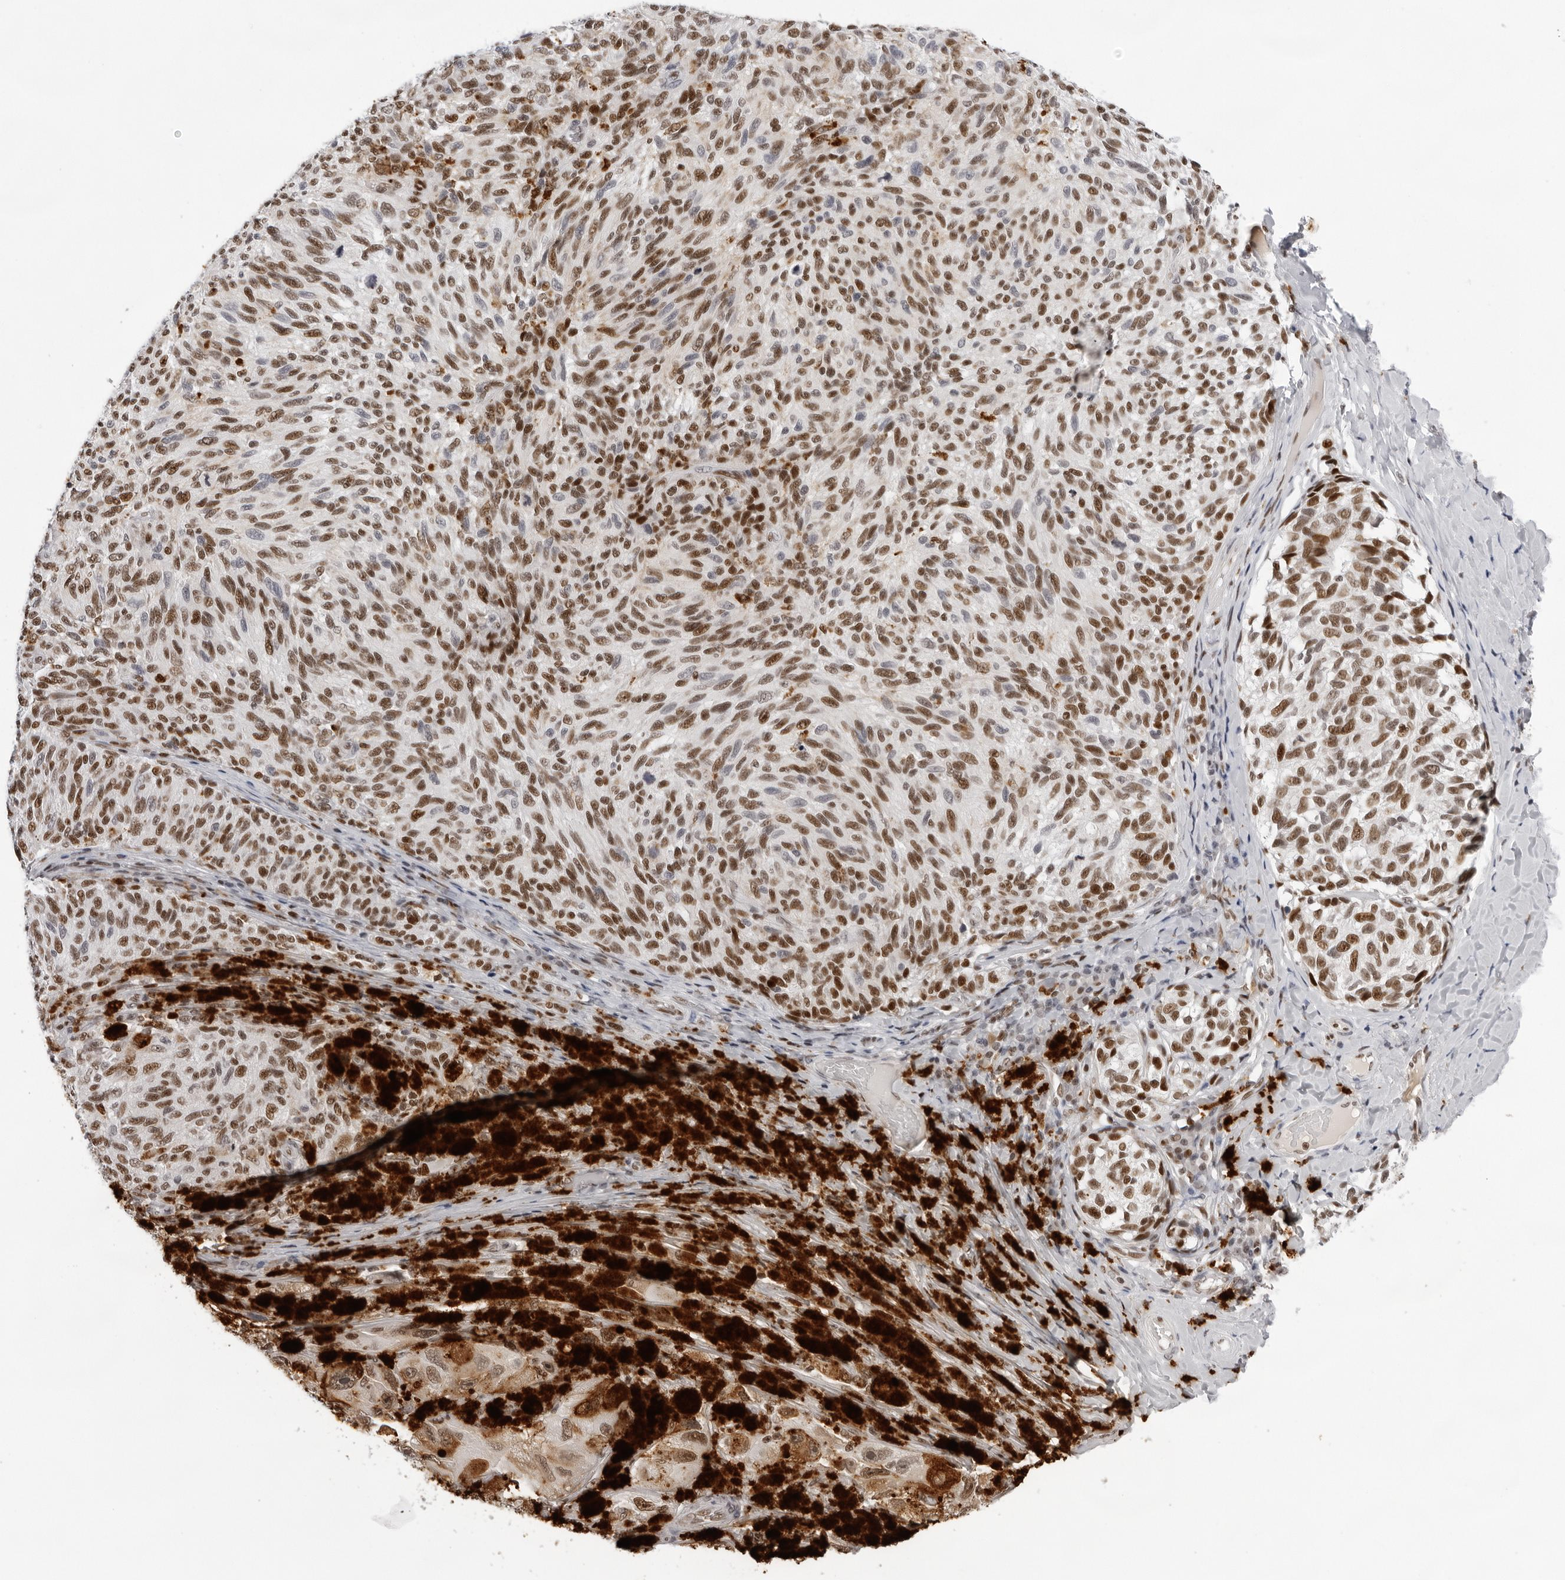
{"staining": {"intensity": "moderate", "quantity": ">75%", "location": "nuclear"}, "tissue": "melanoma", "cell_type": "Tumor cells", "image_type": "cancer", "snomed": [{"axis": "morphology", "description": "Malignant melanoma, NOS"}, {"axis": "topography", "description": "Skin"}], "caption": "Immunohistochemistry (IHC) staining of melanoma, which exhibits medium levels of moderate nuclear staining in about >75% of tumor cells indicating moderate nuclear protein positivity. The staining was performed using DAB (3,3'-diaminobenzidine) (brown) for protein detection and nuclei were counterstained in hematoxylin (blue).", "gene": "OGG1", "patient": {"sex": "female", "age": 73}}